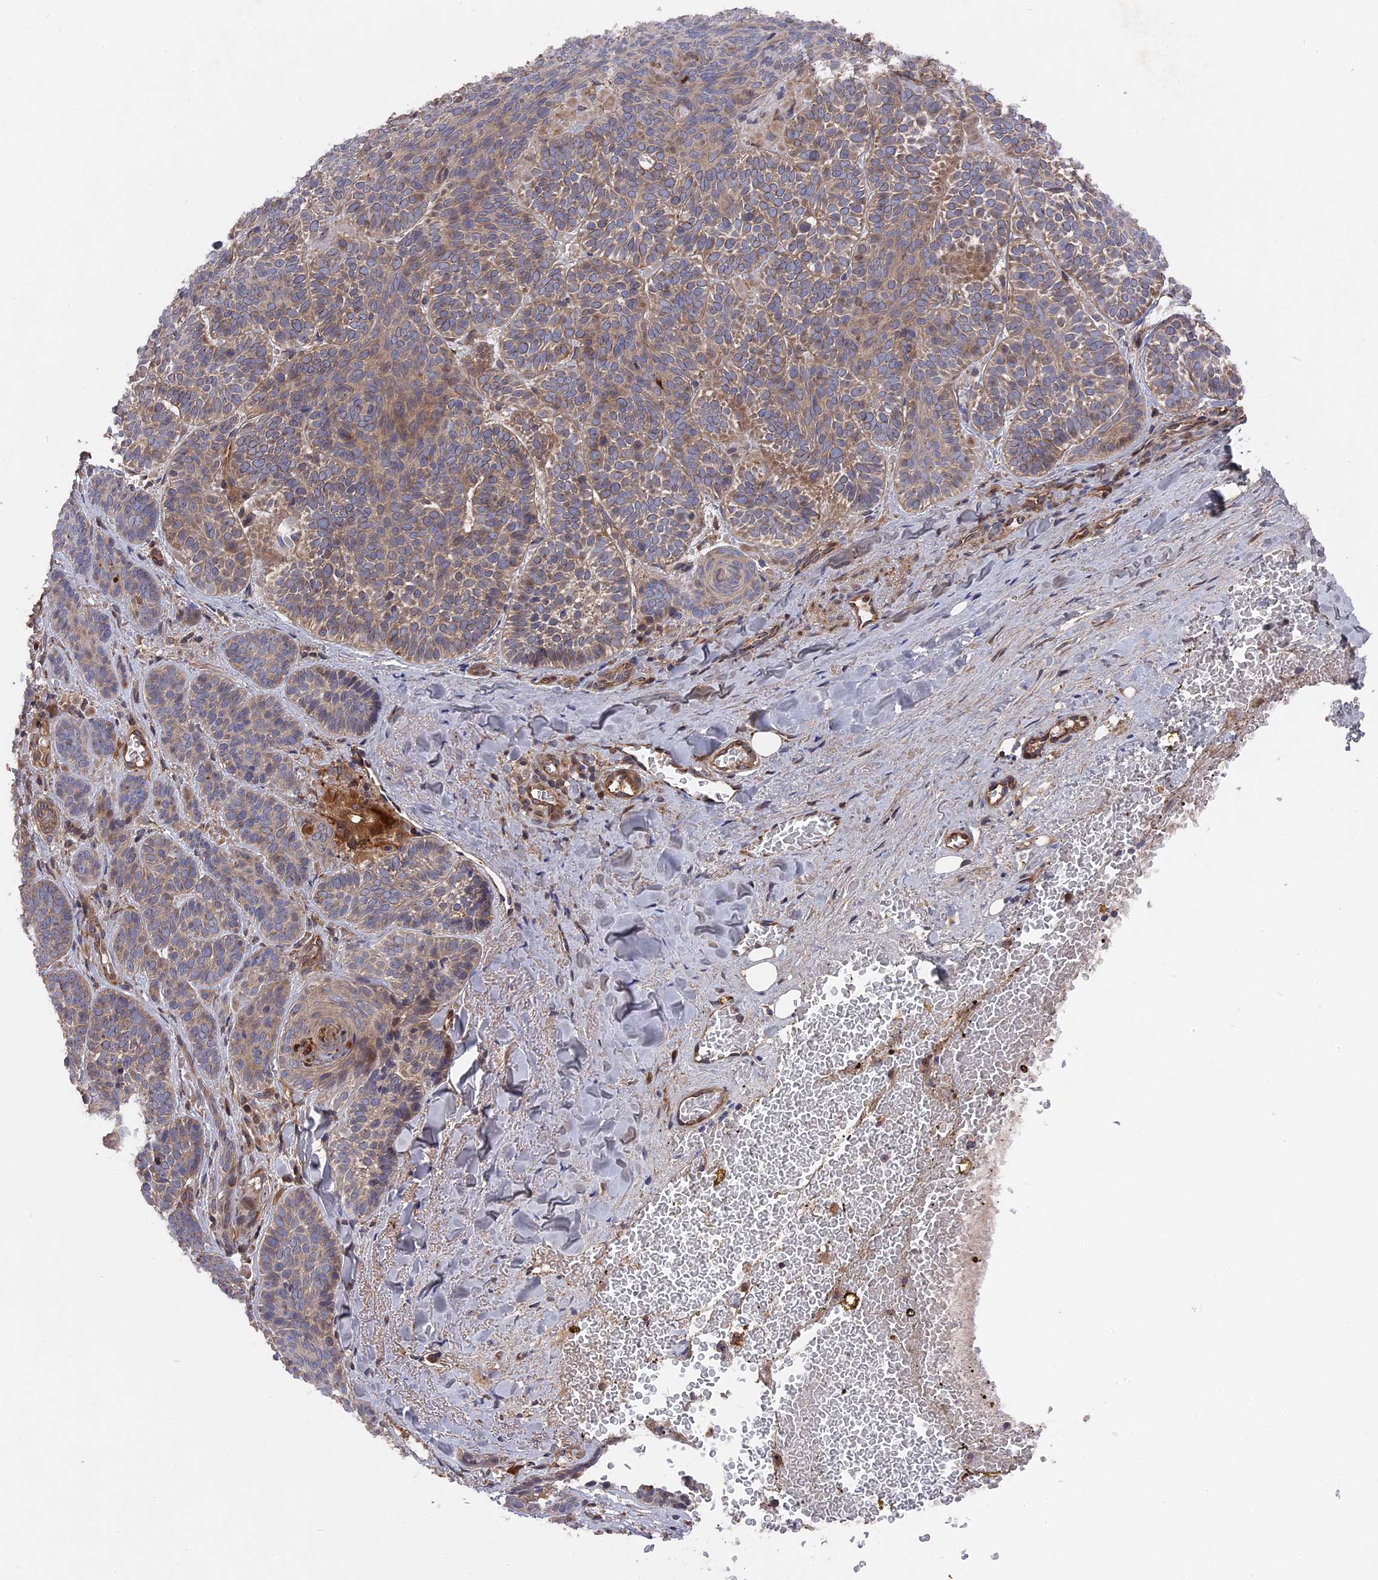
{"staining": {"intensity": "weak", "quantity": ">75%", "location": "cytoplasmic/membranous"}, "tissue": "skin cancer", "cell_type": "Tumor cells", "image_type": "cancer", "snomed": [{"axis": "morphology", "description": "Basal cell carcinoma"}, {"axis": "topography", "description": "Skin"}], "caption": "Immunohistochemistry (IHC) photomicrograph of neoplastic tissue: human skin cancer stained using immunohistochemistry (IHC) displays low levels of weak protein expression localized specifically in the cytoplasmic/membranous of tumor cells, appearing as a cytoplasmic/membranous brown color.", "gene": "DEF8", "patient": {"sex": "male", "age": 85}}